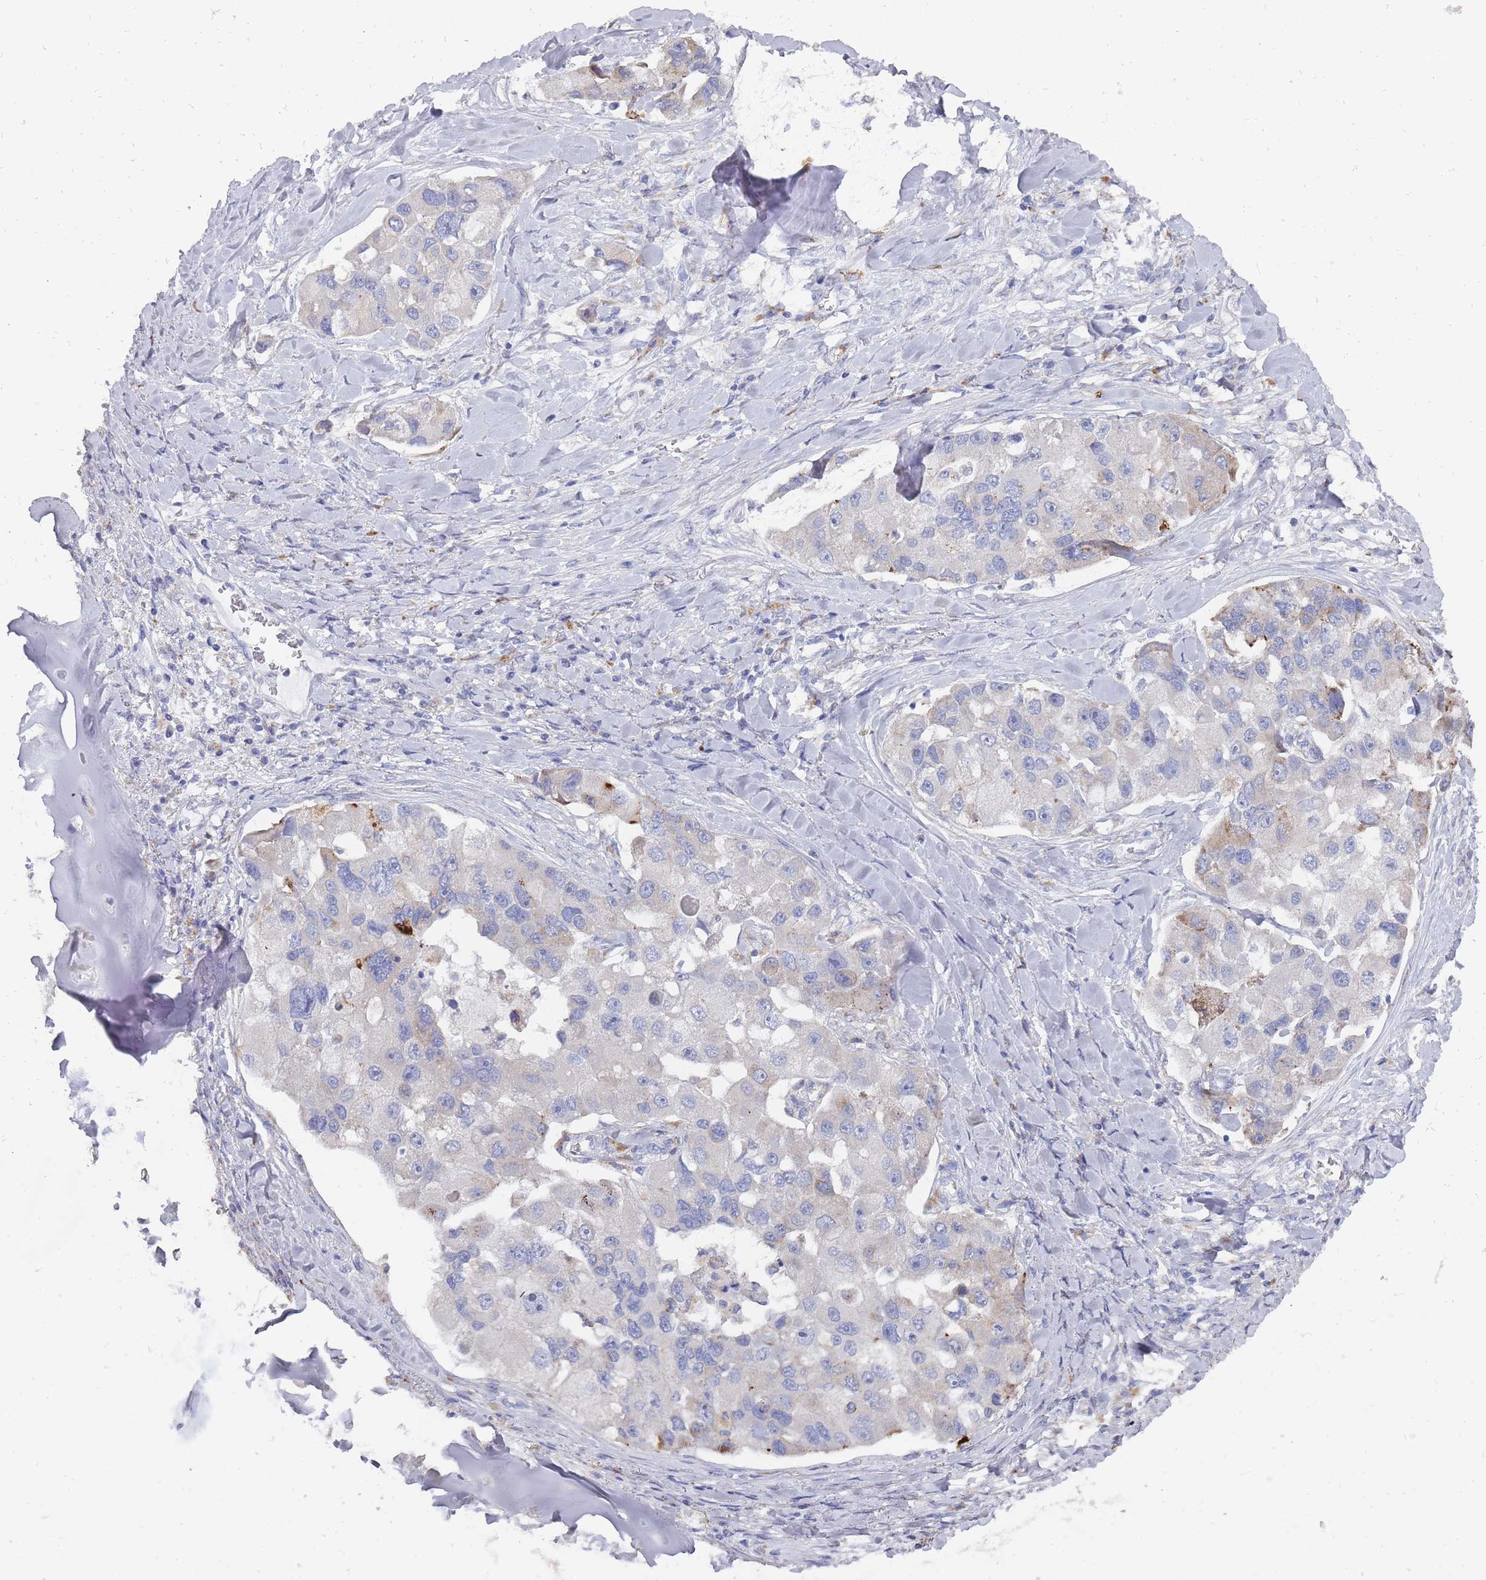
{"staining": {"intensity": "moderate", "quantity": "<25%", "location": "cytoplasmic/membranous"}, "tissue": "lung cancer", "cell_type": "Tumor cells", "image_type": "cancer", "snomed": [{"axis": "morphology", "description": "Adenocarcinoma, NOS"}, {"axis": "topography", "description": "Lung"}], "caption": "Tumor cells show low levels of moderate cytoplasmic/membranous positivity in about <25% of cells in lung cancer.", "gene": "OTULINL", "patient": {"sex": "female", "age": 54}}